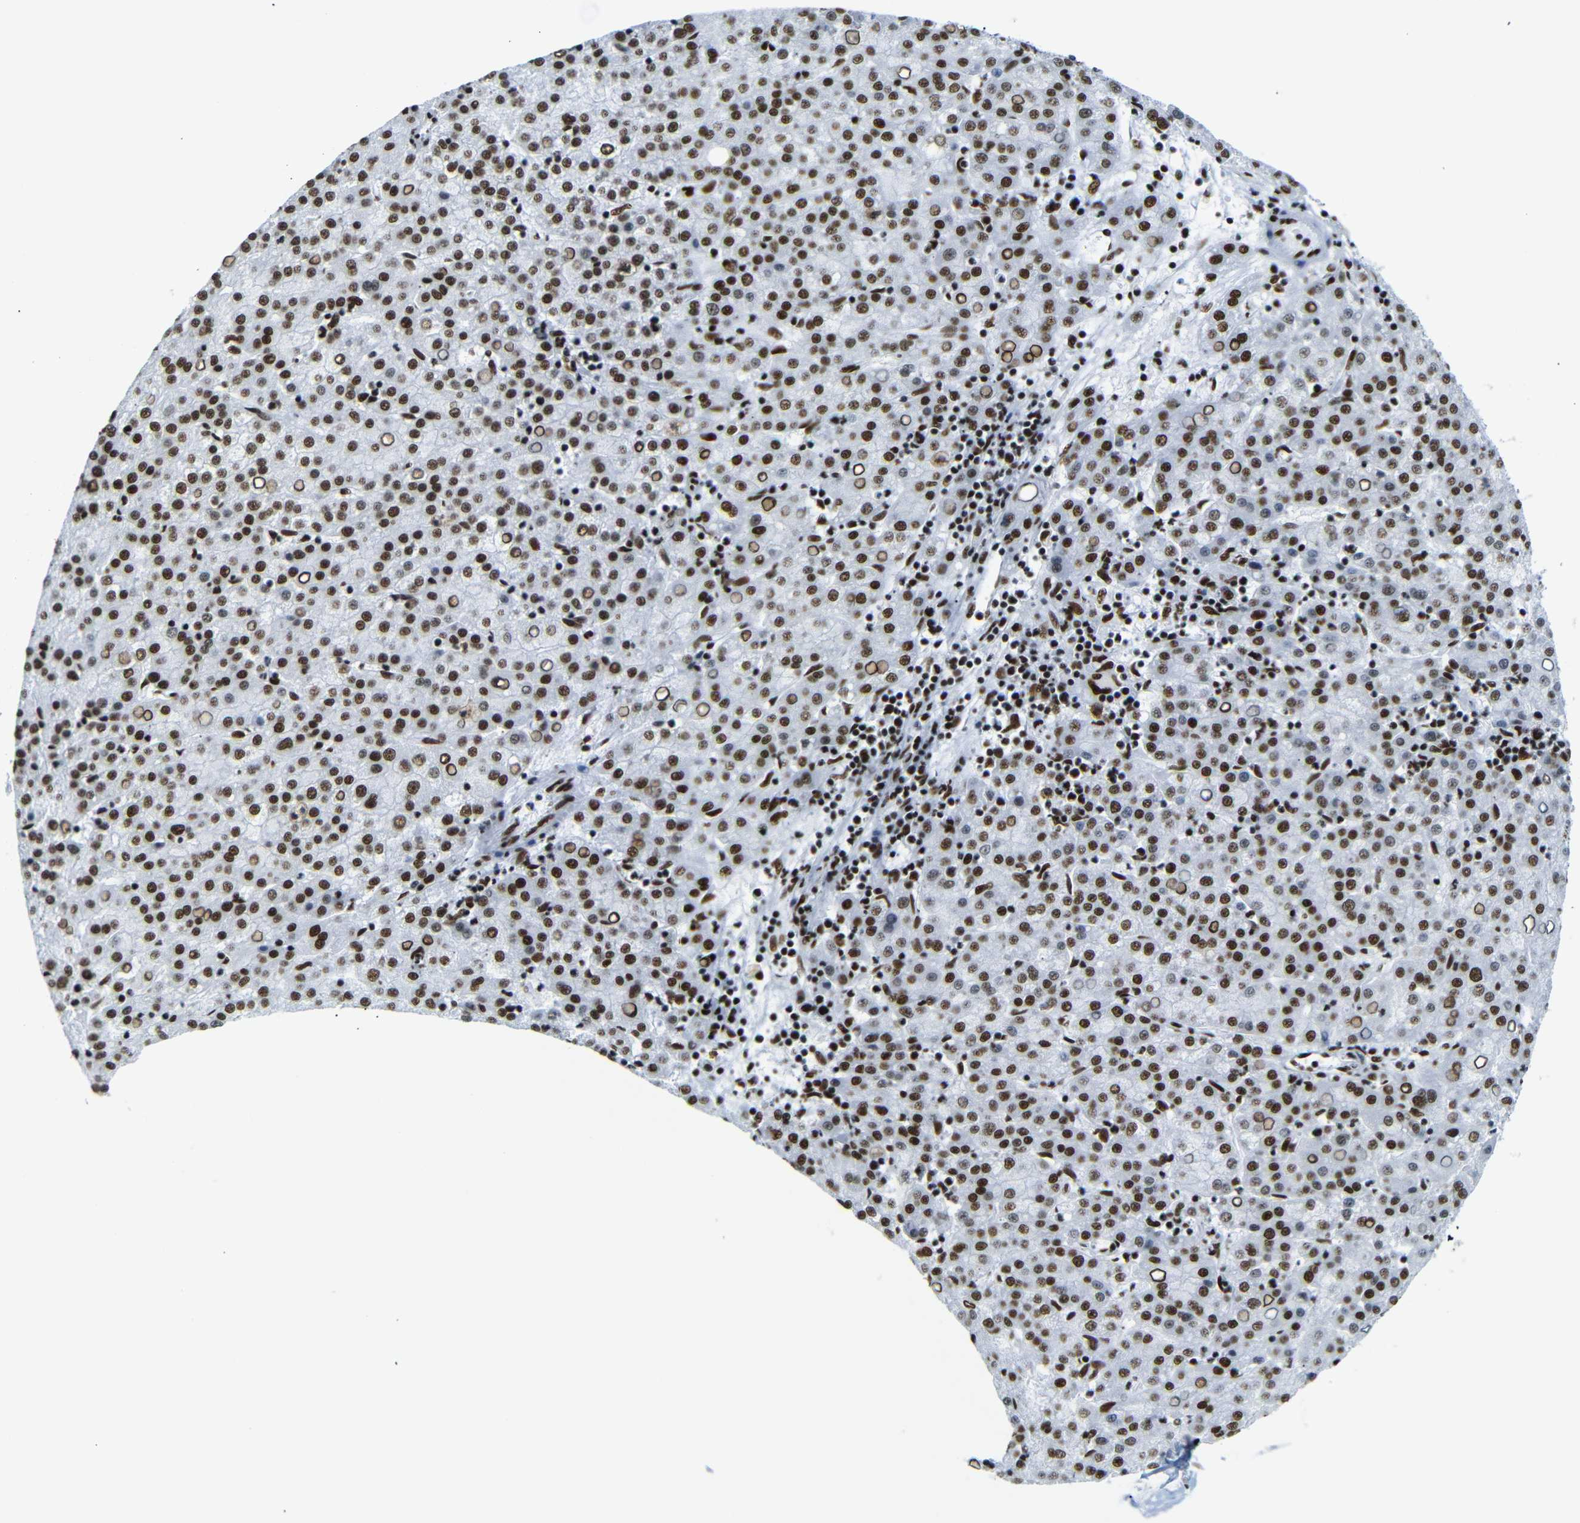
{"staining": {"intensity": "strong", "quantity": ">75%", "location": "nuclear"}, "tissue": "liver cancer", "cell_type": "Tumor cells", "image_type": "cancer", "snomed": [{"axis": "morphology", "description": "Carcinoma, Hepatocellular, NOS"}, {"axis": "topography", "description": "Liver"}], "caption": "Liver cancer was stained to show a protein in brown. There is high levels of strong nuclear staining in approximately >75% of tumor cells. Using DAB (3,3'-diaminobenzidine) (brown) and hematoxylin (blue) stains, captured at high magnification using brightfield microscopy.", "gene": "TRA2B", "patient": {"sex": "female", "age": 58}}